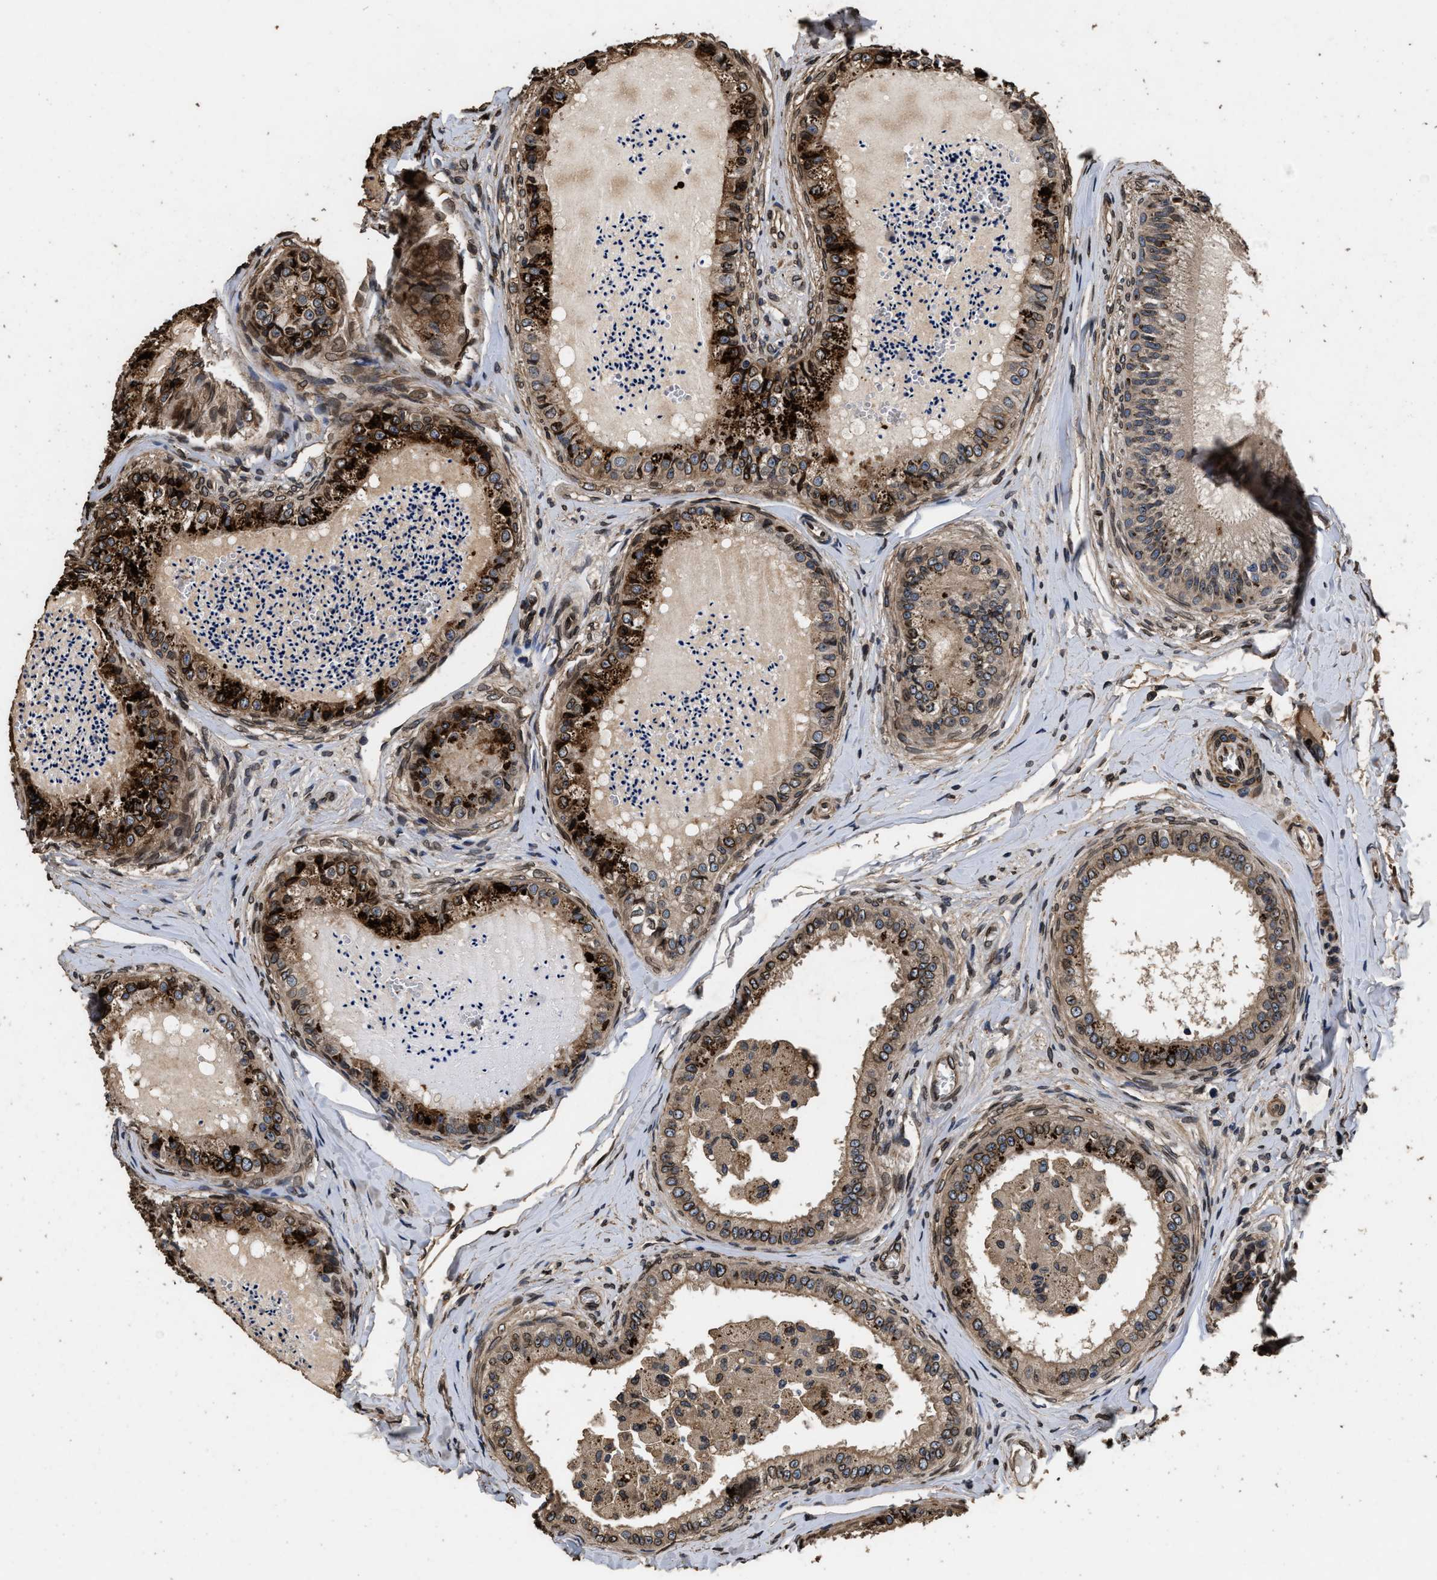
{"staining": {"intensity": "strong", "quantity": "25%-75%", "location": "cytoplasmic/membranous"}, "tissue": "epididymis", "cell_type": "Glandular cells", "image_type": "normal", "snomed": [{"axis": "morphology", "description": "Normal tissue, NOS"}, {"axis": "topography", "description": "Epididymis"}], "caption": "Epididymis stained with a brown dye exhibits strong cytoplasmic/membranous positive positivity in approximately 25%-75% of glandular cells.", "gene": "ACCS", "patient": {"sex": "male", "age": 31}}